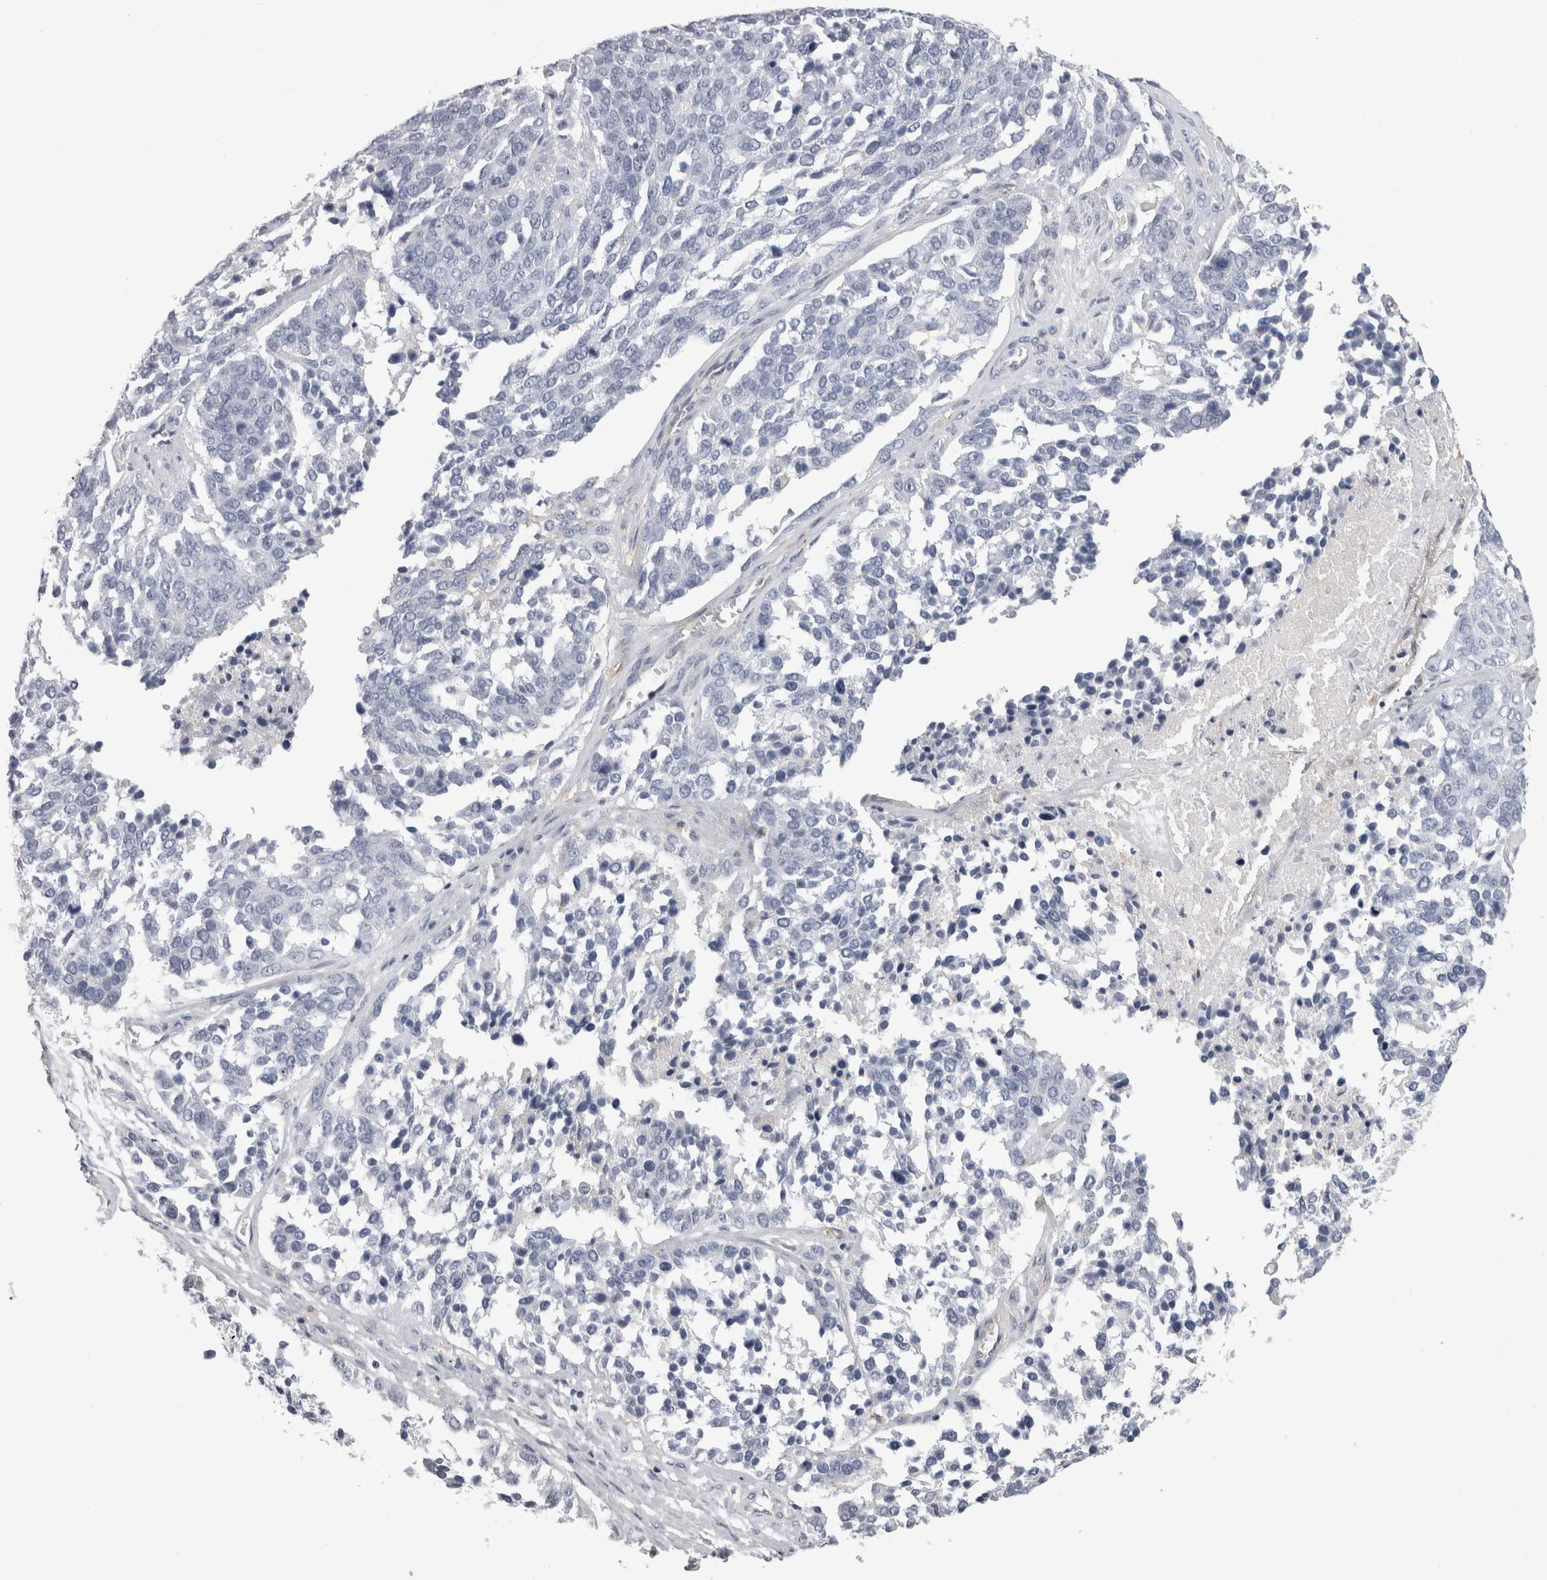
{"staining": {"intensity": "negative", "quantity": "none", "location": "none"}, "tissue": "ovarian cancer", "cell_type": "Tumor cells", "image_type": "cancer", "snomed": [{"axis": "morphology", "description": "Cystadenocarcinoma, serous, NOS"}, {"axis": "topography", "description": "Ovary"}], "caption": "Tumor cells show no significant staining in ovarian serous cystadenocarcinoma.", "gene": "AFMID", "patient": {"sex": "female", "age": 44}}